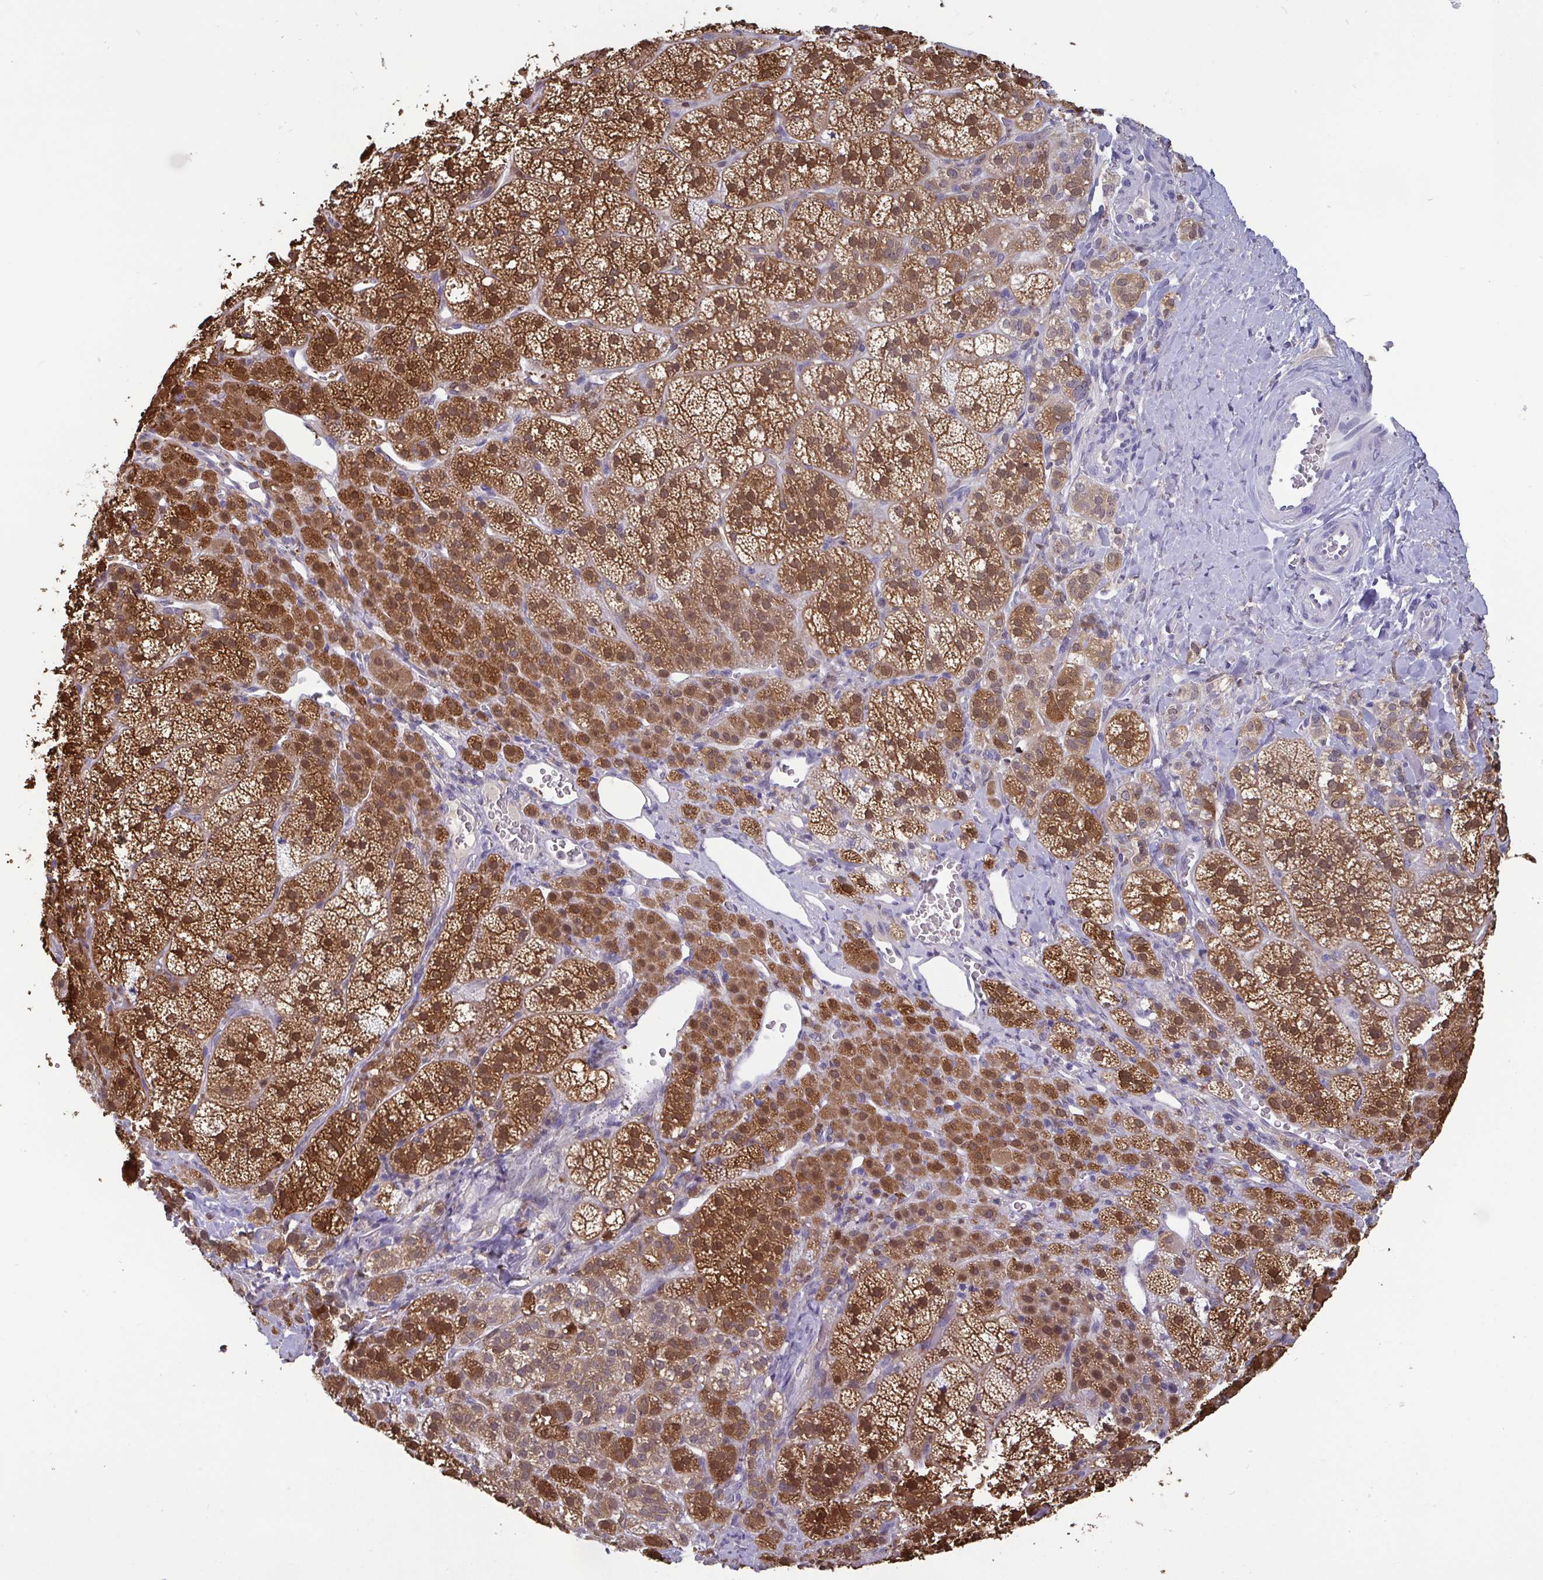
{"staining": {"intensity": "strong", "quantity": ">75%", "location": "cytoplasmic/membranous,nuclear"}, "tissue": "adrenal gland", "cell_type": "Glandular cells", "image_type": "normal", "snomed": [{"axis": "morphology", "description": "Normal tissue, NOS"}, {"axis": "topography", "description": "Adrenal gland"}], "caption": "IHC image of benign adrenal gland: human adrenal gland stained using immunohistochemistry demonstrates high levels of strong protein expression localized specifically in the cytoplasmic/membranous,nuclear of glandular cells, appearing as a cytoplasmic/membranous,nuclear brown color.", "gene": "IDH1", "patient": {"sex": "female", "age": 60}}